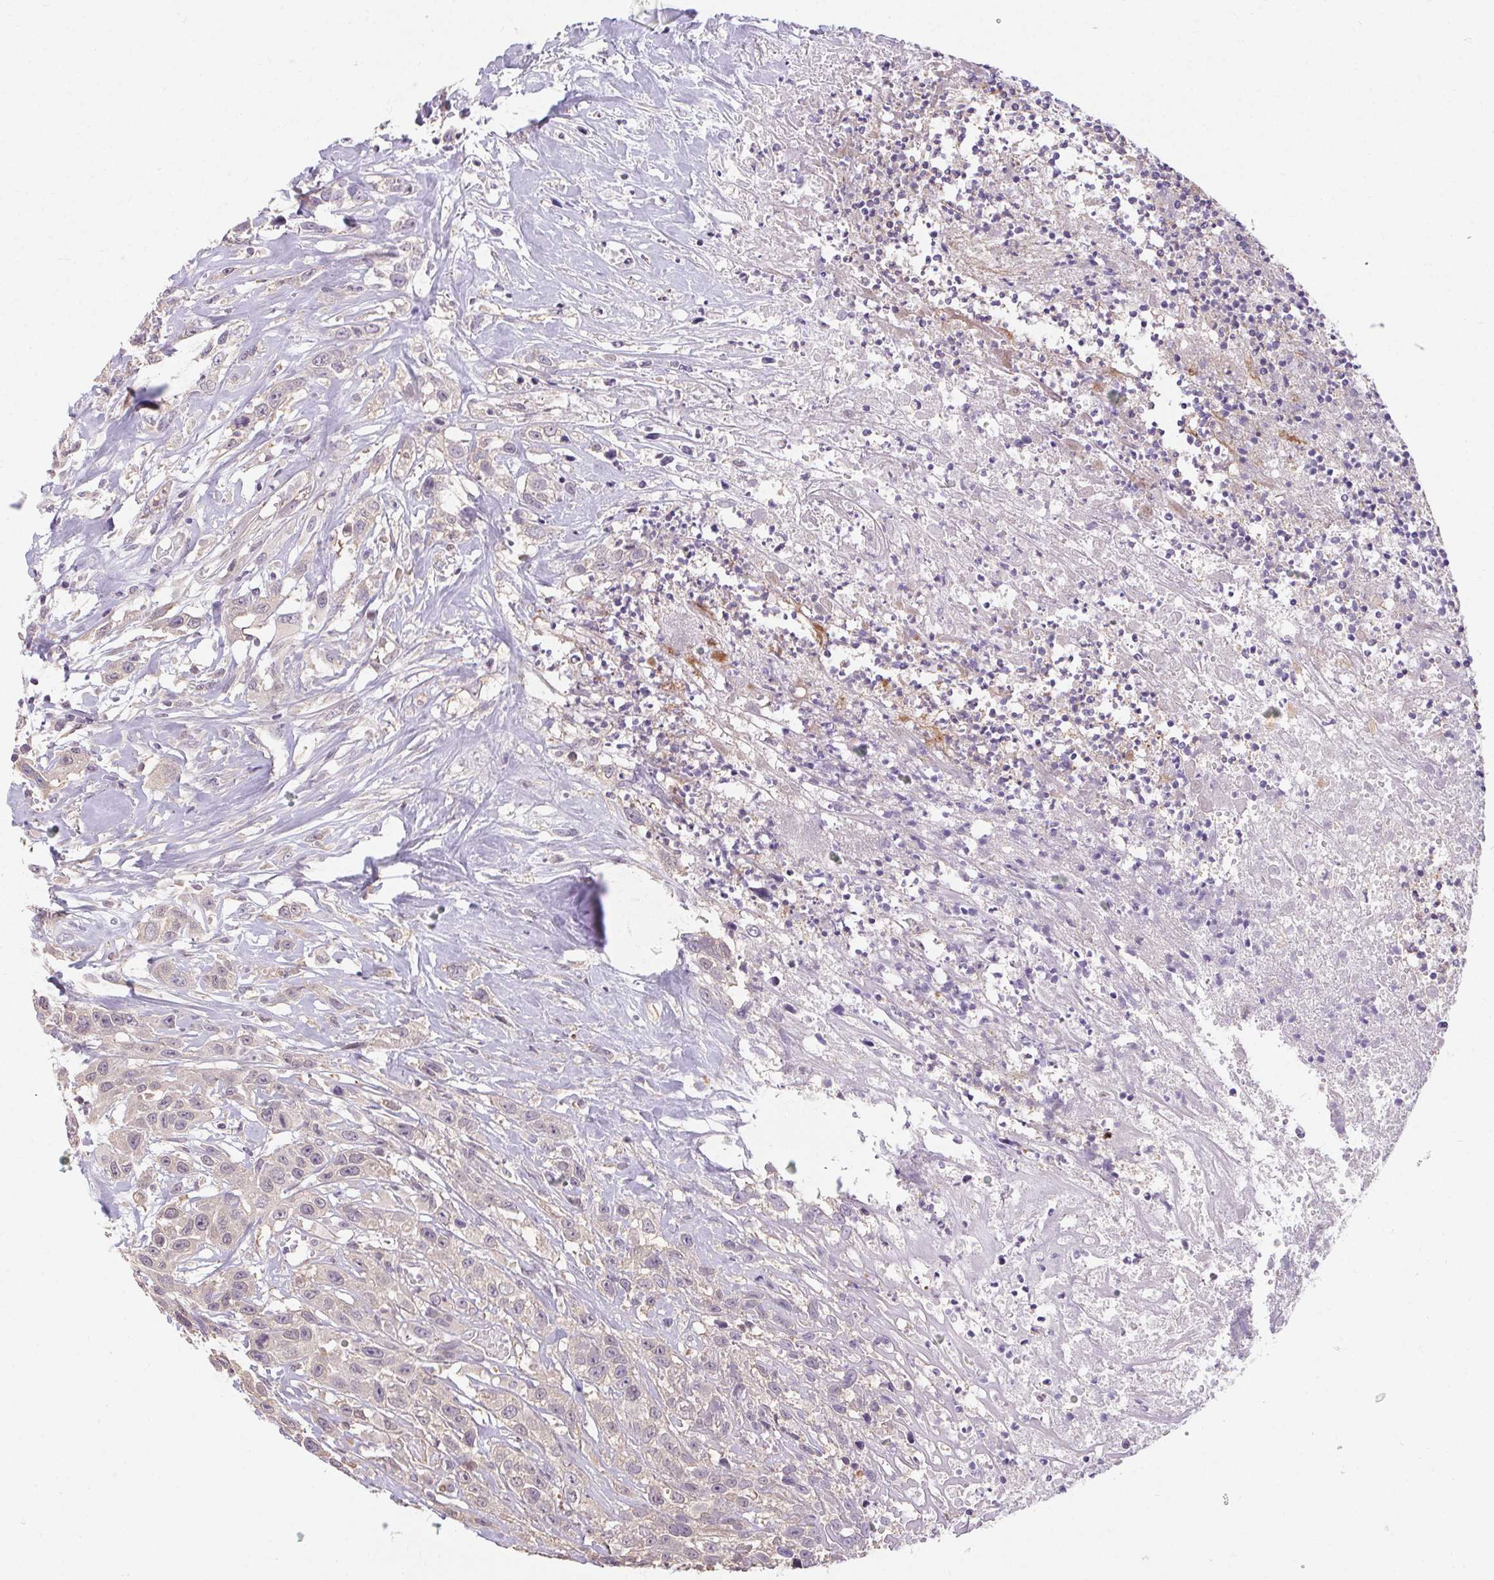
{"staining": {"intensity": "negative", "quantity": "none", "location": "none"}, "tissue": "head and neck cancer", "cell_type": "Tumor cells", "image_type": "cancer", "snomed": [{"axis": "morphology", "description": "Squamous cell carcinoma, NOS"}, {"axis": "topography", "description": "Head-Neck"}], "caption": "An image of head and neck cancer stained for a protein shows no brown staining in tumor cells.", "gene": "TMEM52B", "patient": {"sex": "male", "age": 57}}